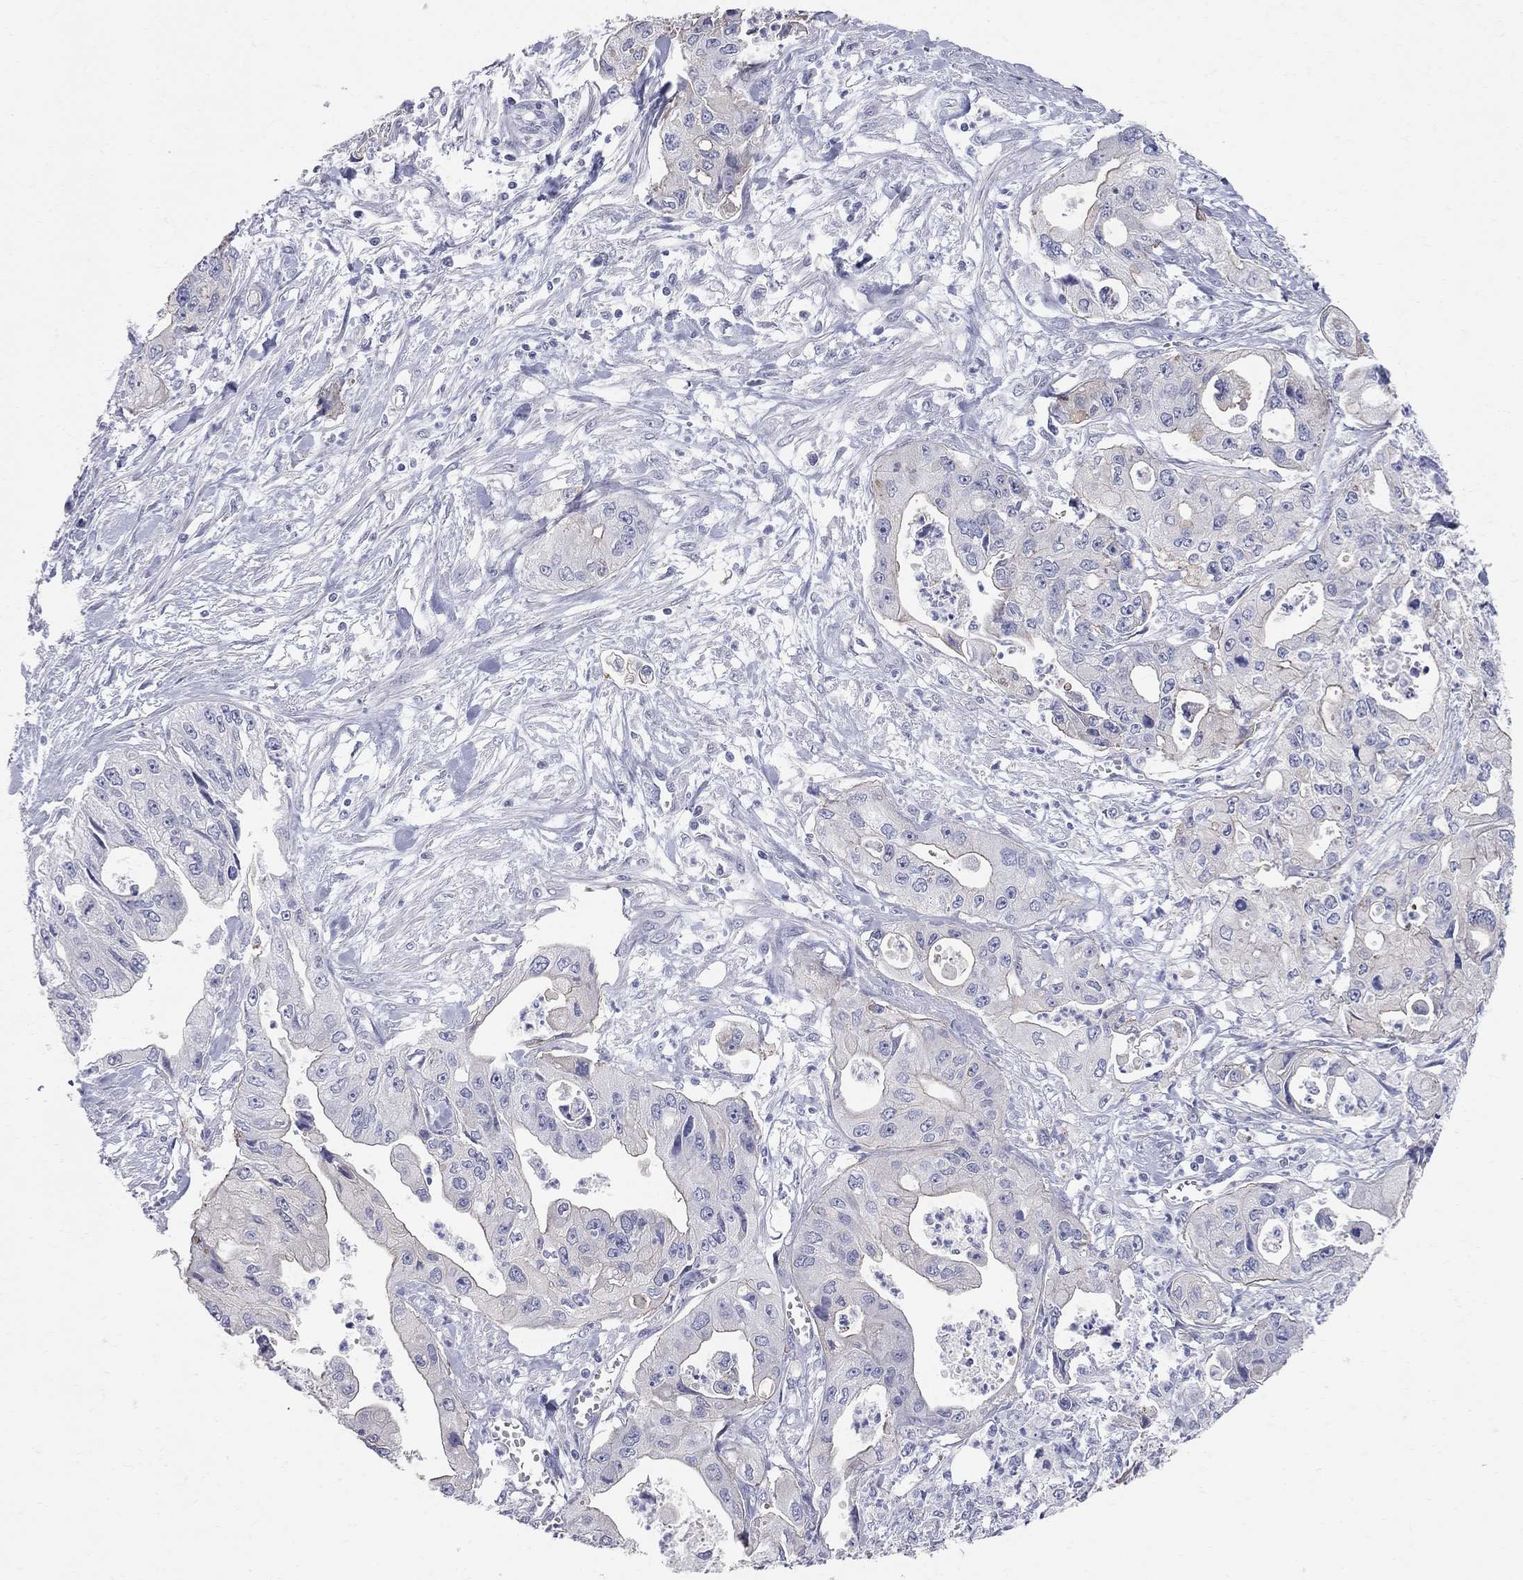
{"staining": {"intensity": "weak", "quantity": "<25%", "location": "cytoplasmic/membranous"}, "tissue": "pancreatic cancer", "cell_type": "Tumor cells", "image_type": "cancer", "snomed": [{"axis": "morphology", "description": "Adenocarcinoma, NOS"}, {"axis": "topography", "description": "Pancreas"}], "caption": "The immunohistochemistry (IHC) image has no significant positivity in tumor cells of pancreatic cancer tissue.", "gene": "AOX1", "patient": {"sex": "male", "age": 70}}